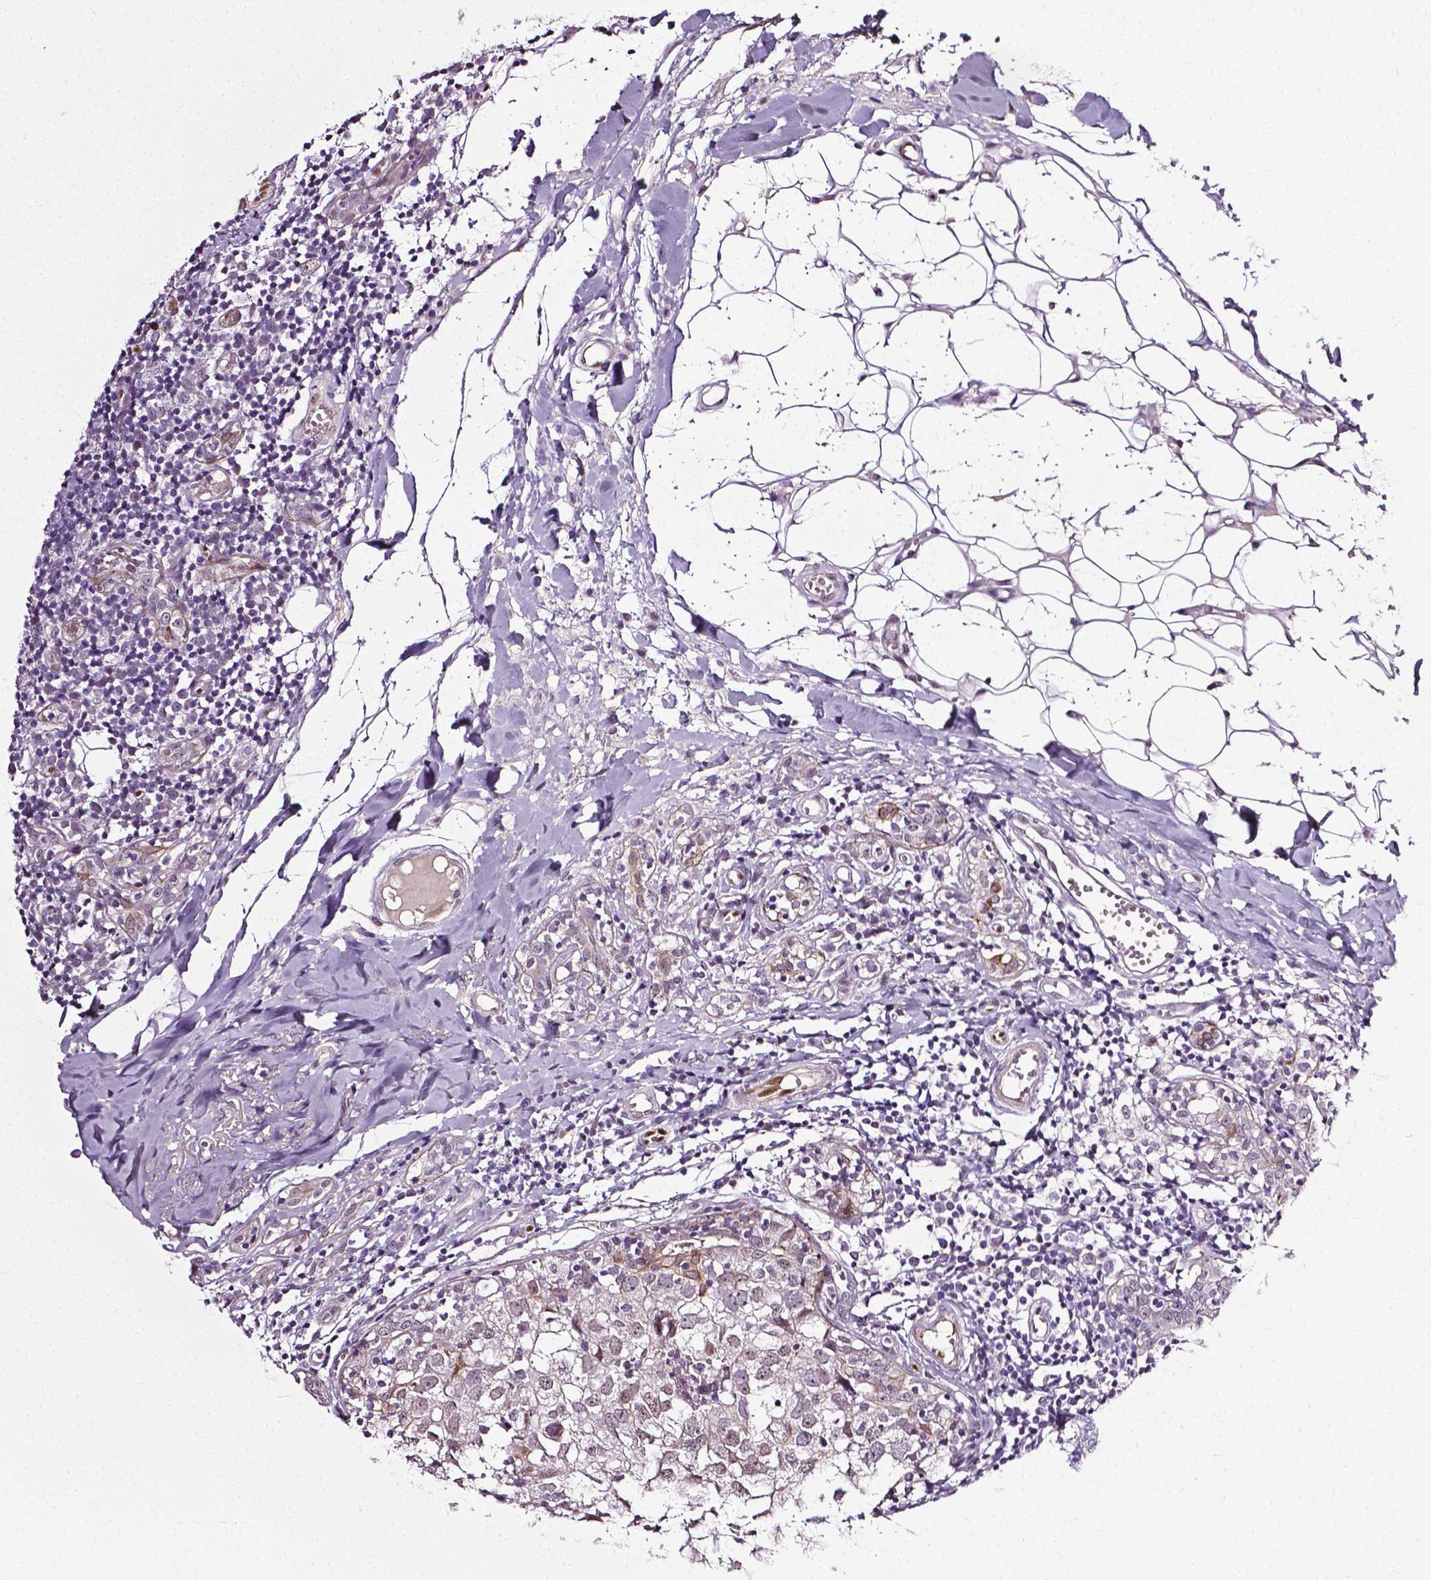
{"staining": {"intensity": "weak", "quantity": "25%-75%", "location": "nuclear"}, "tissue": "breast cancer", "cell_type": "Tumor cells", "image_type": "cancer", "snomed": [{"axis": "morphology", "description": "Duct carcinoma"}, {"axis": "topography", "description": "Breast"}], "caption": "Breast intraductal carcinoma stained with a brown dye shows weak nuclear positive staining in about 25%-75% of tumor cells.", "gene": "PTGER3", "patient": {"sex": "female", "age": 30}}